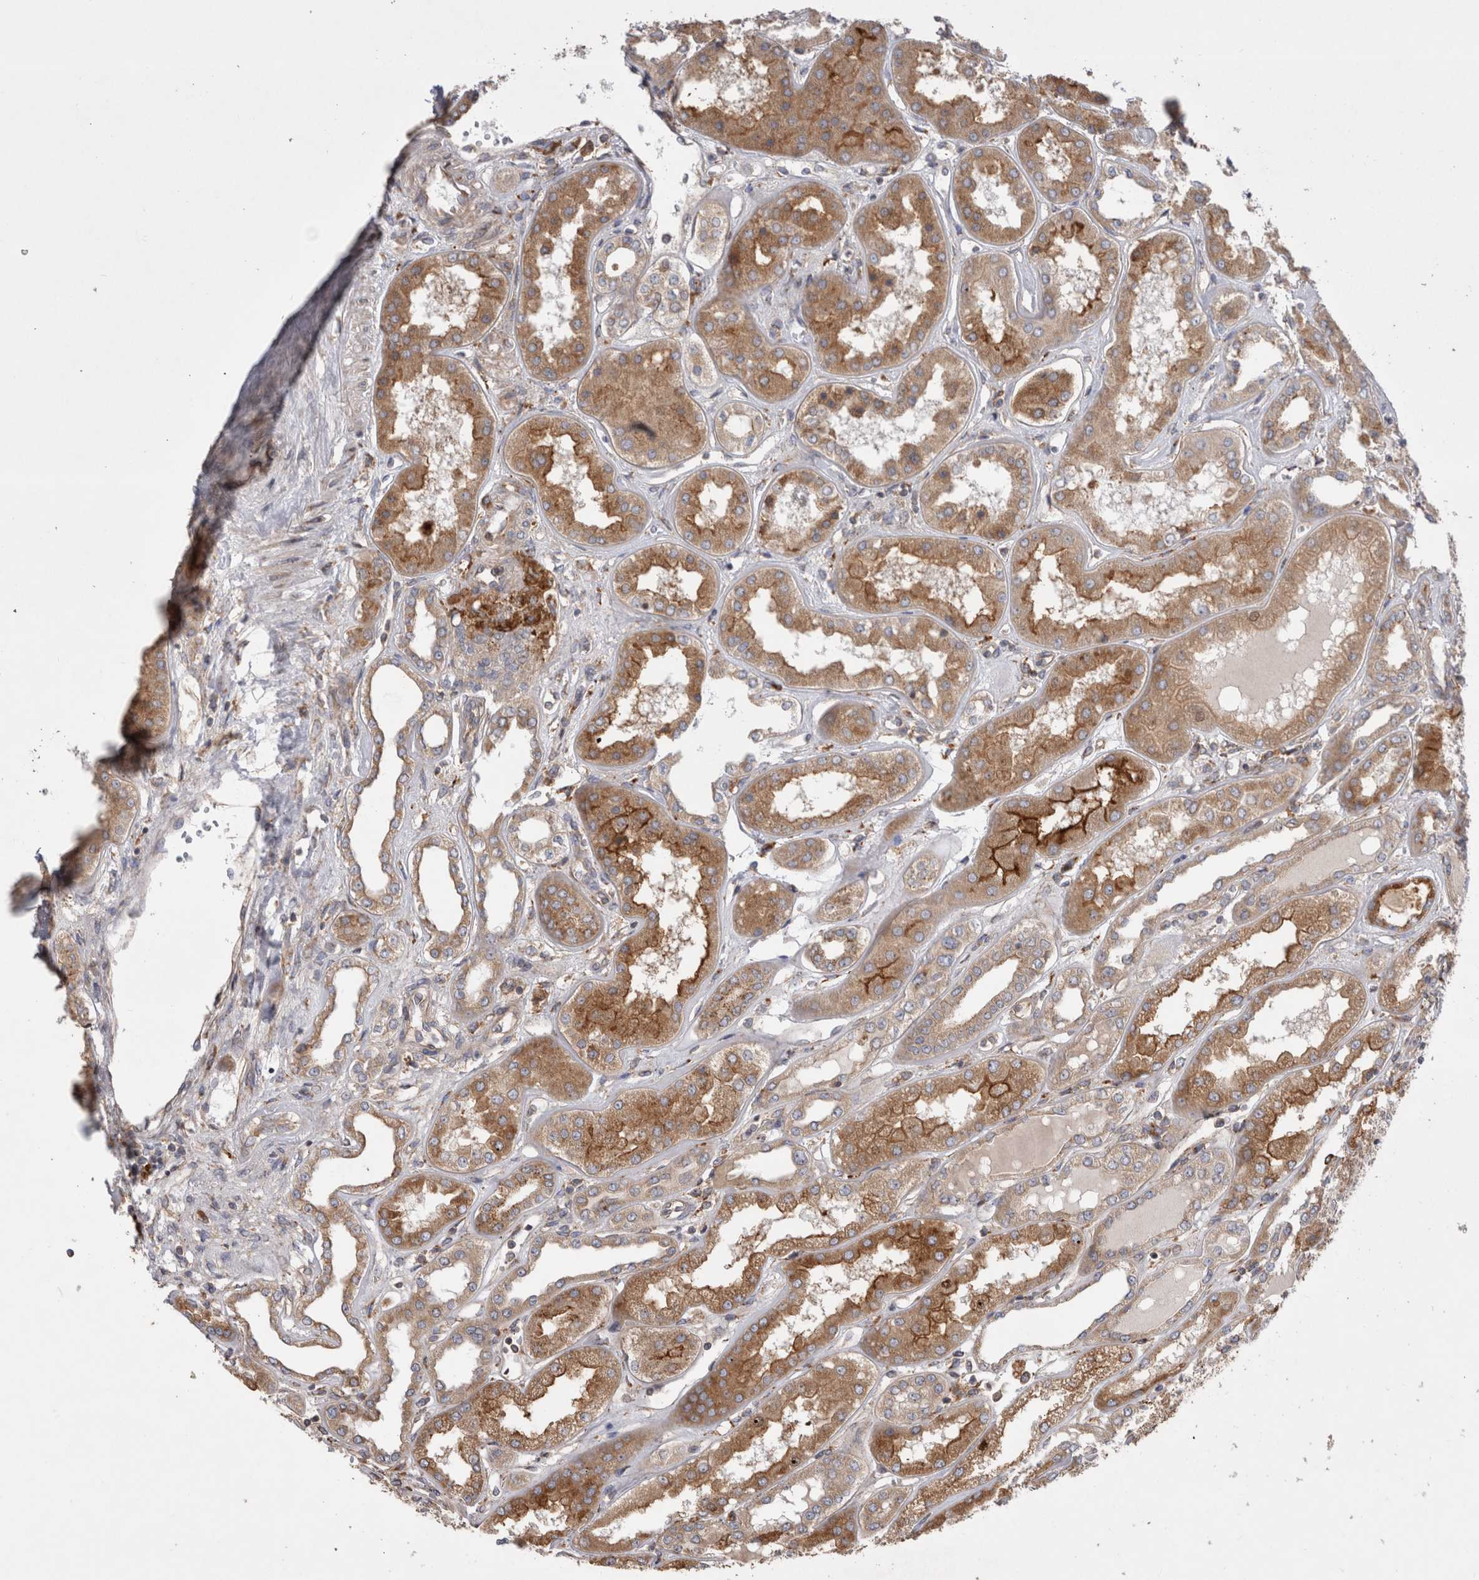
{"staining": {"intensity": "moderate", "quantity": ">75%", "location": "cytoplasmic/membranous"}, "tissue": "kidney", "cell_type": "Cells in glomeruli", "image_type": "normal", "snomed": [{"axis": "morphology", "description": "Normal tissue, NOS"}, {"axis": "topography", "description": "Kidney"}], "caption": "Moderate cytoplasmic/membranous protein expression is present in about >75% of cells in glomeruli in kidney. Nuclei are stained in blue.", "gene": "PDCD10", "patient": {"sex": "female", "age": 56}}